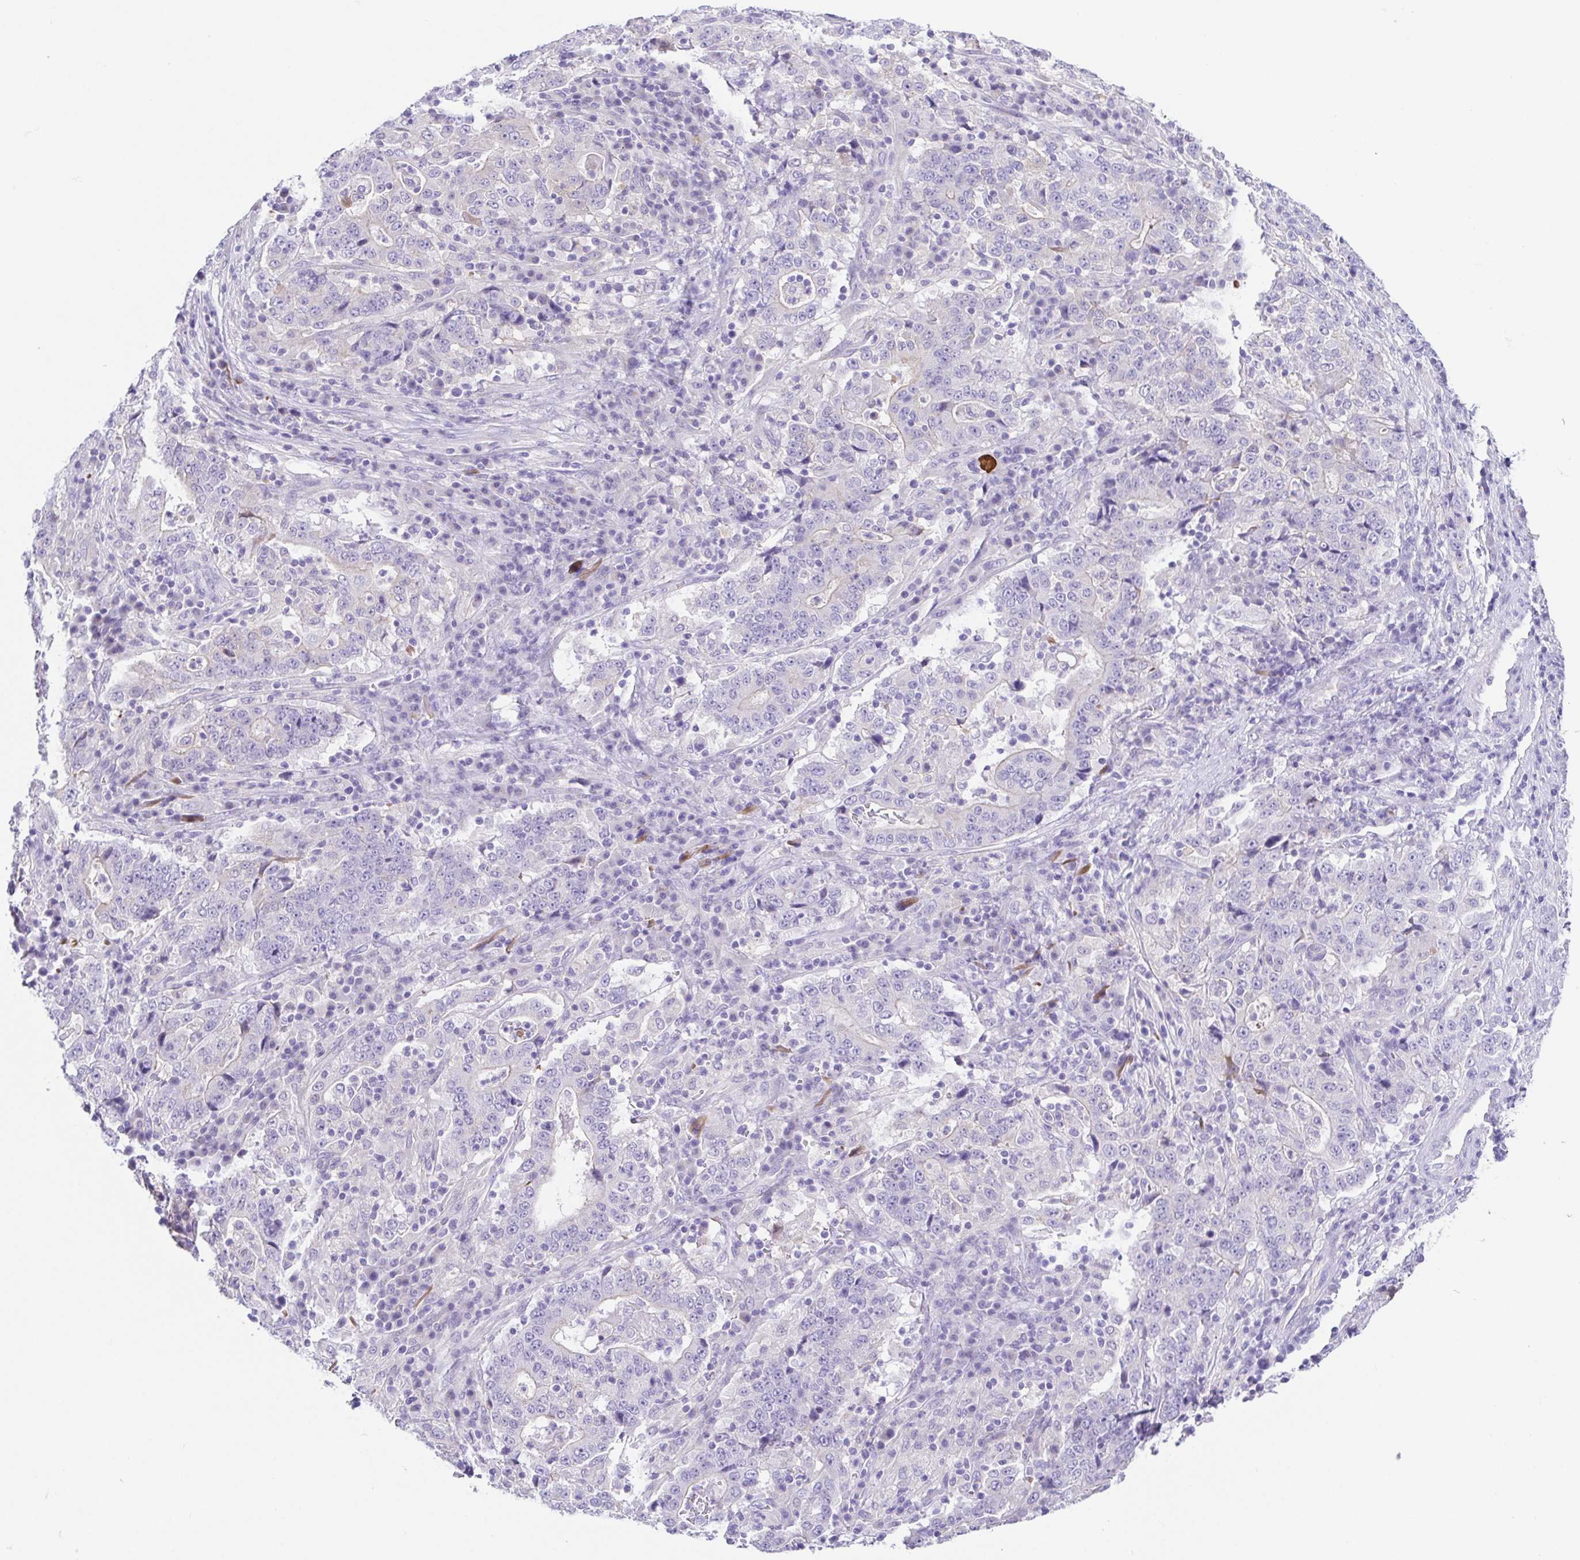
{"staining": {"intensity": "negative", "quantity": "none", "location": "none"}, "tissue": "stomach cancer", "cell_type": "Tumor cells", "image_type": "cancer", "snomed": [{"axis": "morphology", "description": "Normal tissue, NOS"}, {"axis": "morphology", "description": "Adenocarcinoma, NOS"}, {"axis": "topography", "description": "Stomach, upper"}, {"axis": "topography", "description": "Stomach"}], "caption": "The immunohistochemistry photomicrograph has no significant staining in tumor cells of stomach adenocarcinoma tissue.", "gene": "KRTDAP", "patient": {"sex": "male", "age": 59}}